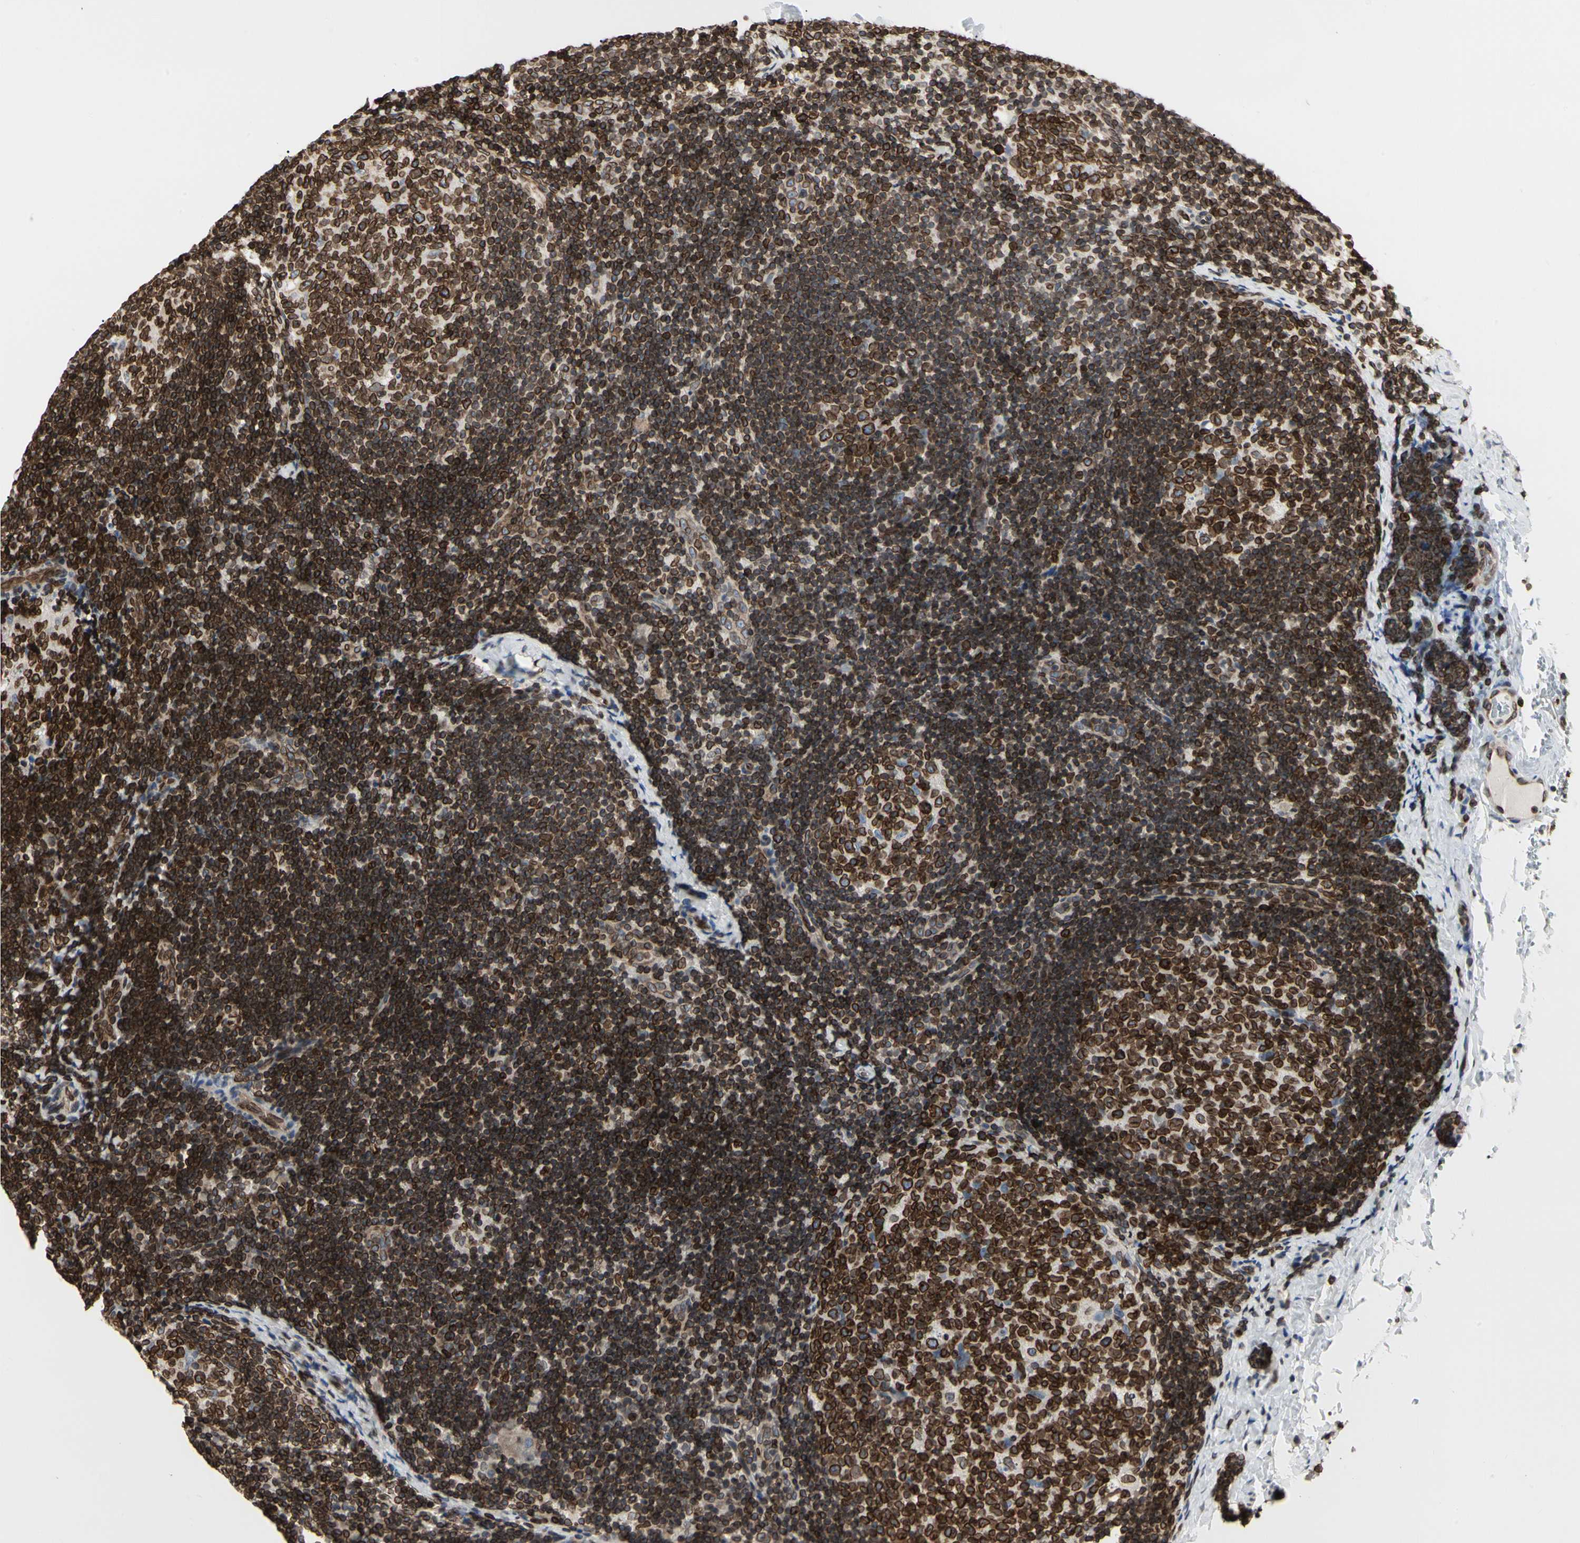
{"staining": {"intensity": "strong", "quantity": ">75%", "location": "cytoplasmic/membranous,nuclear"}, "tissue": "lymph node", "cell_type": "Germinal center cells", "image_type": "normal", "snomed": [{"axis": "morphology", "description": "Normal tissue, NOS"}, {"axis": "topography", "description": "Lymph node"}], "caption": "A high-resolution photomicrograph shows immunohistochemistry staining of unremarkable lymph node, which shows strong cytoplasmic/membranous,nuclear positivity in approximately >75% of germinal center cells. Using DAB (3,3'-diaminobenzidine) (brown) and hematoxylin (blue) stains, captured at high magnification using brightfield microscopy.", "gene": "TMPO", "patient": {"sex": "female", "age": 14}}